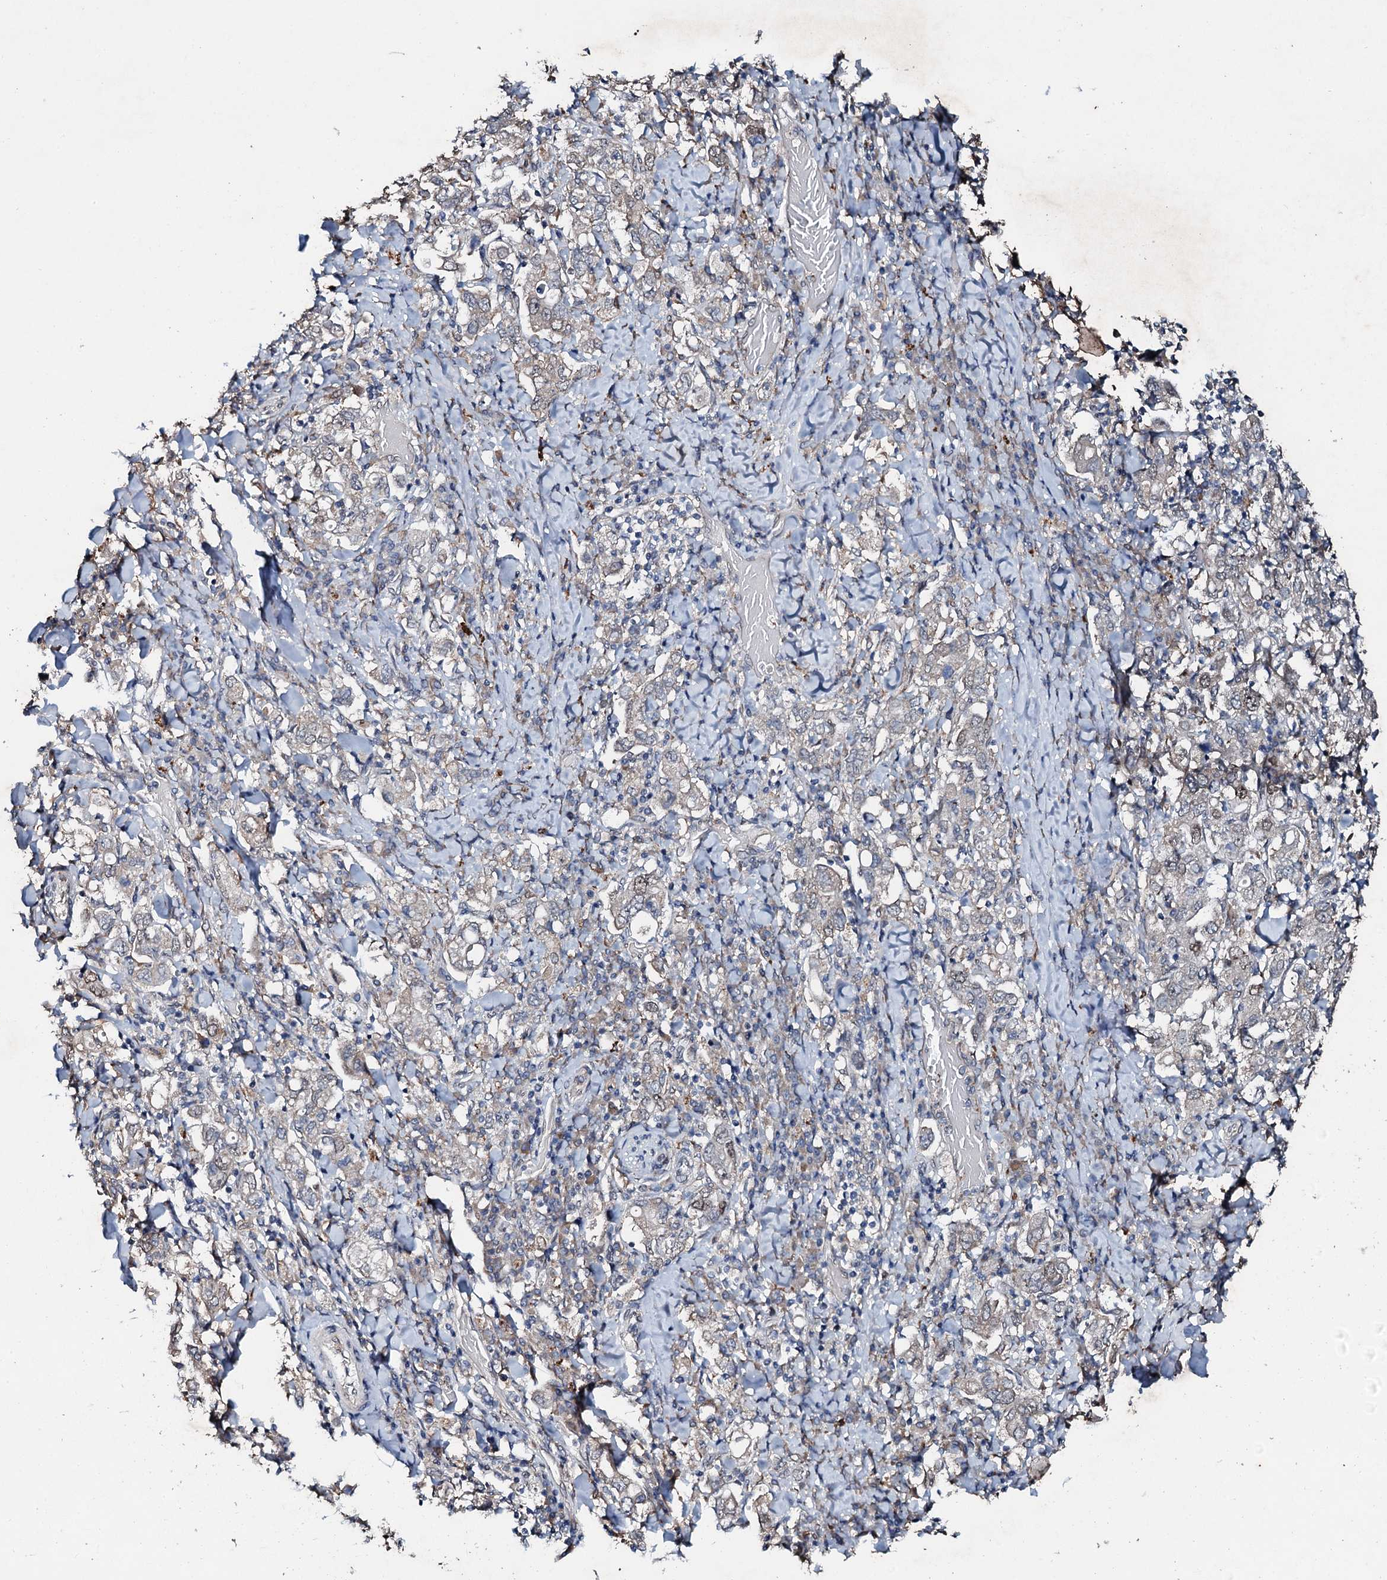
{"staining": {"intensity": "negative", "quantity": "none", "location": "none"}, "tissue": "stomach cancer", "cell_type": "Tumor cells", "image_type": "cancer", "snomed": [{"axis": "morphology", "description": "Adenocarcinoma, NOS"}, {"axis": "topography", "description": "Stomach, upper"}], "caption": "Tumor cells show no significant positivity in stomach cancer. (DAB (3,3'-diaminobenzidine) immunohistochemistry (IHC), high magnification).", "gene": "ADAMTS10", "patient": {"sex": "male", "age": 62}}